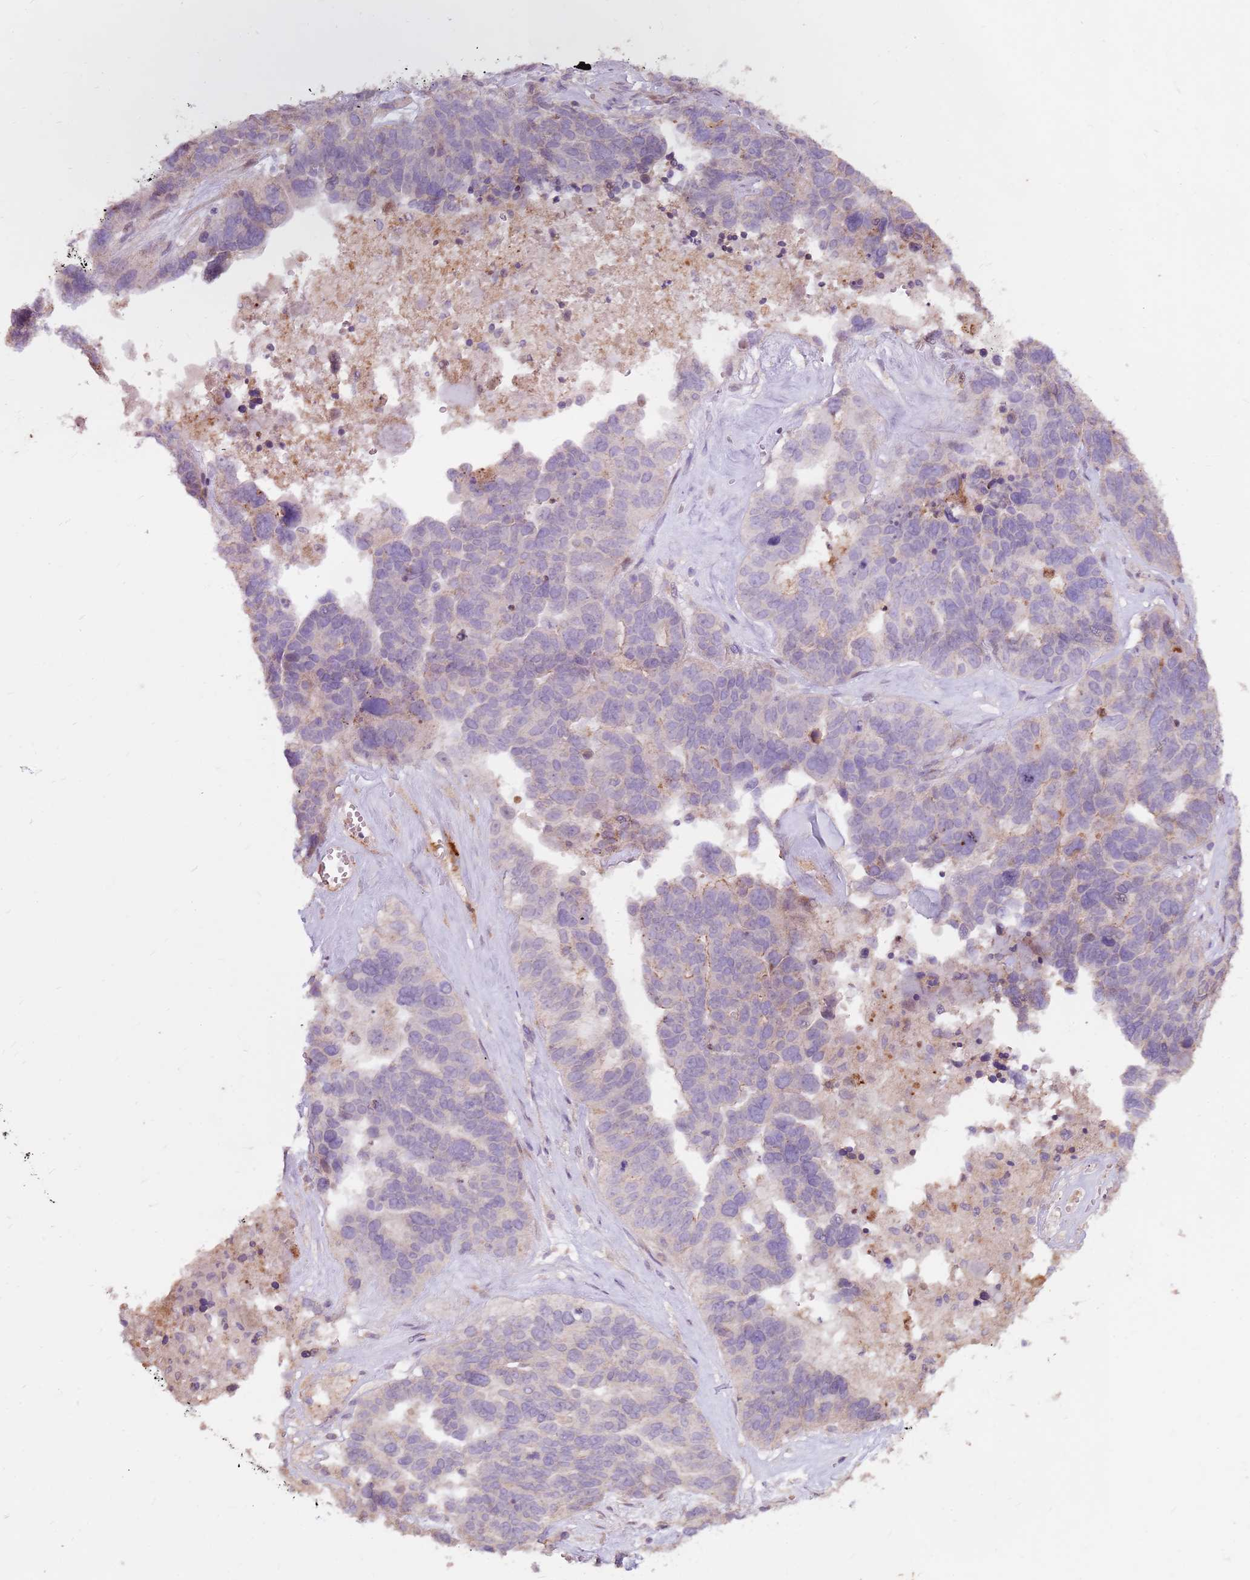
{"staining": {"intensity": "negative", "quantity": "none", "location": "none"}, "tissue": "ovarian cancer", "cell_type": "Tumor cells", "image_type": "cancer", "snomed": [{"axis": "morphology", "description": "Cystadenocarcinoma, serous, NOS"}, {"axis": "topography", "description": "Ovary"}], "caption": "The histopathology image reveals no staining of tumor cells in ovarian cancer (serous cystadenocarcinoma).", "gene": "LGI4", "patient": {"sex": "female", "age": 59}}